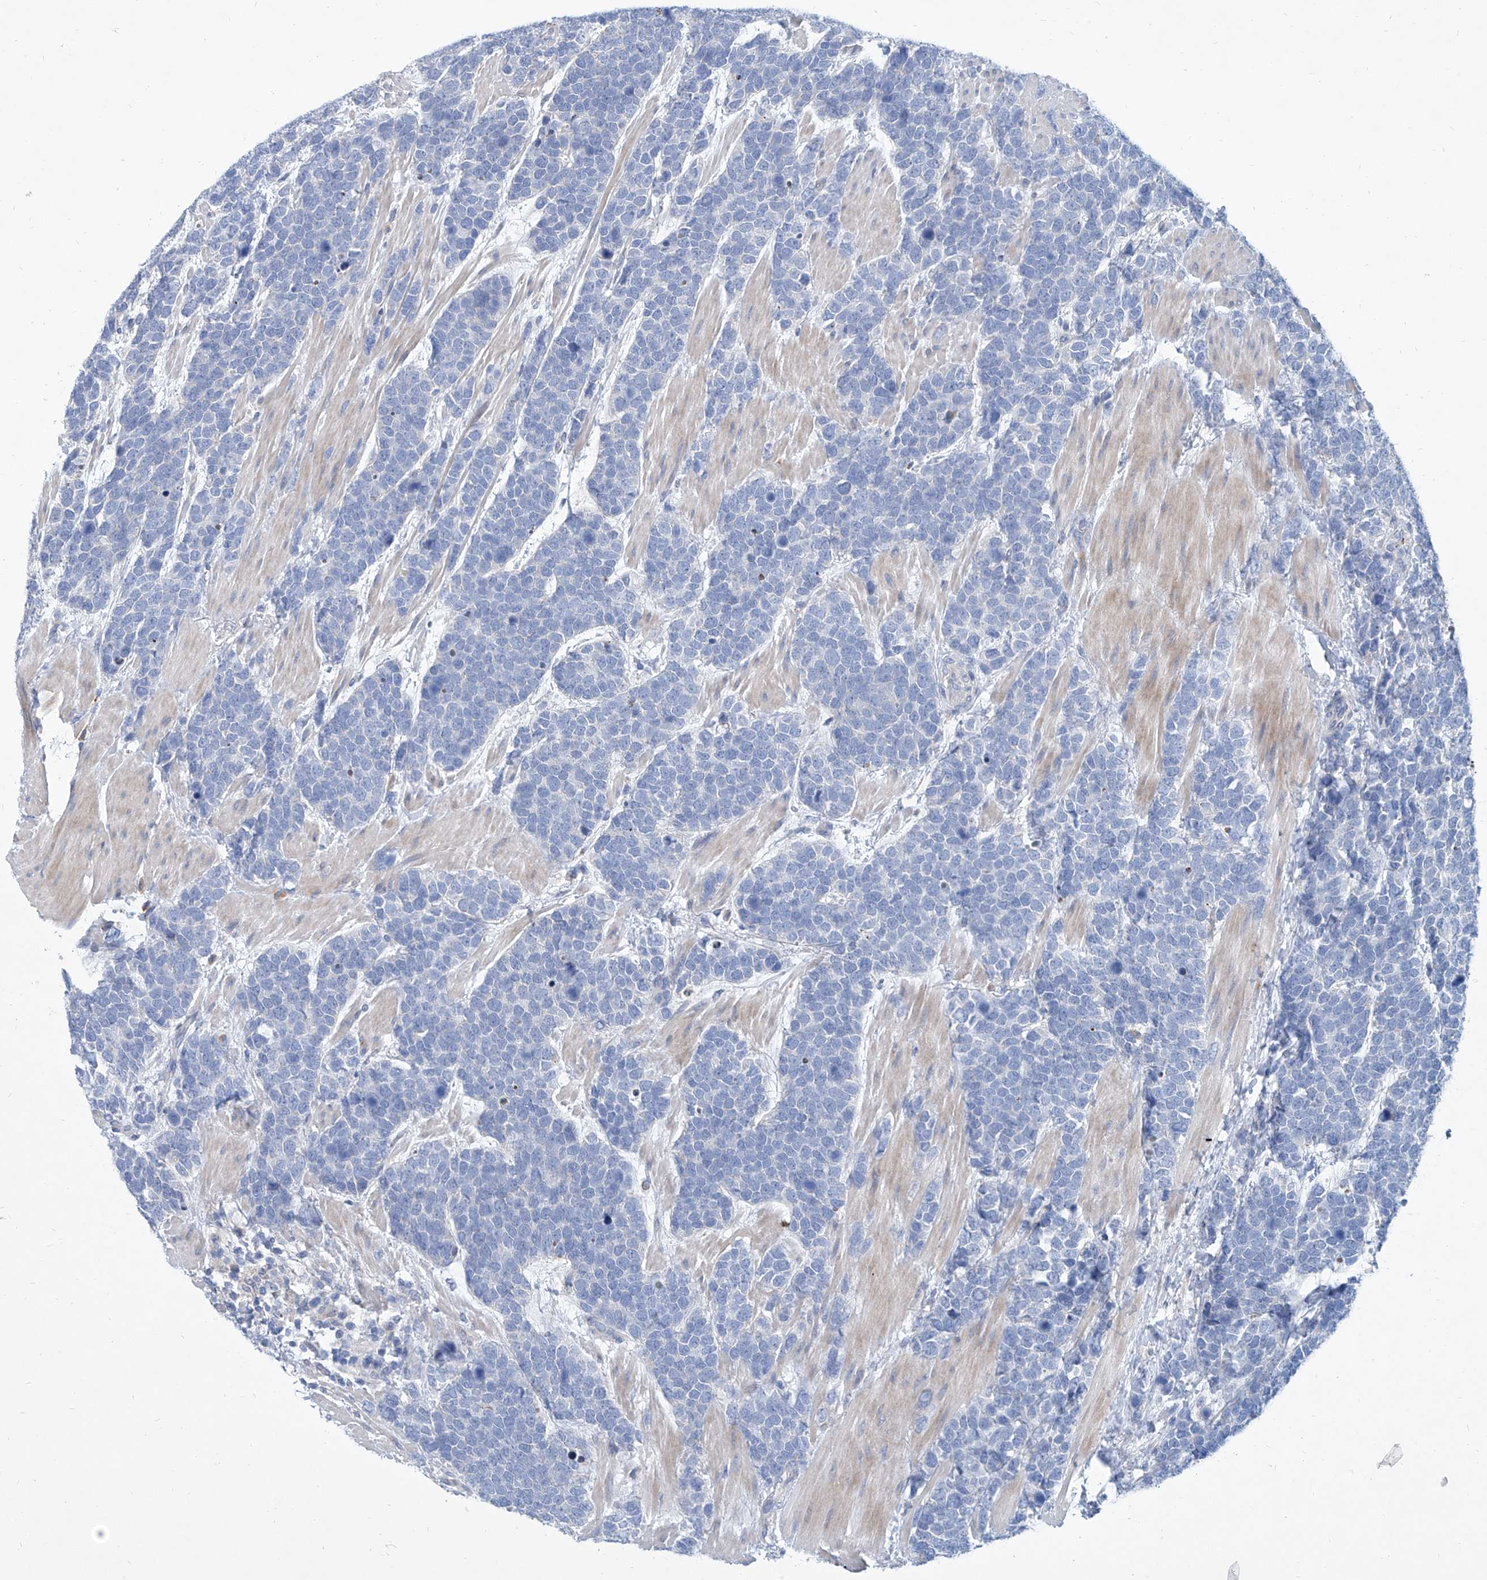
{"staining": {"intensity": "negative", "quantity": "none", "location": "none"}, "tissue": "urothelial cancer", "cell_type": "Tumor cells", "image_type": "cancer", "snomed": [{"axis": "morphology", "description": "Urothelial carcinoma, High grade"}, {"axis": "topography", "description": "Urinary bladder"}], "caption": "Urothelial carcinoma (high-grade) was stained to show a protein in brown. There is no significant expression in tumor cells.", "gene": "FPR2", "patient": {"sex": "female", "age": 82}}